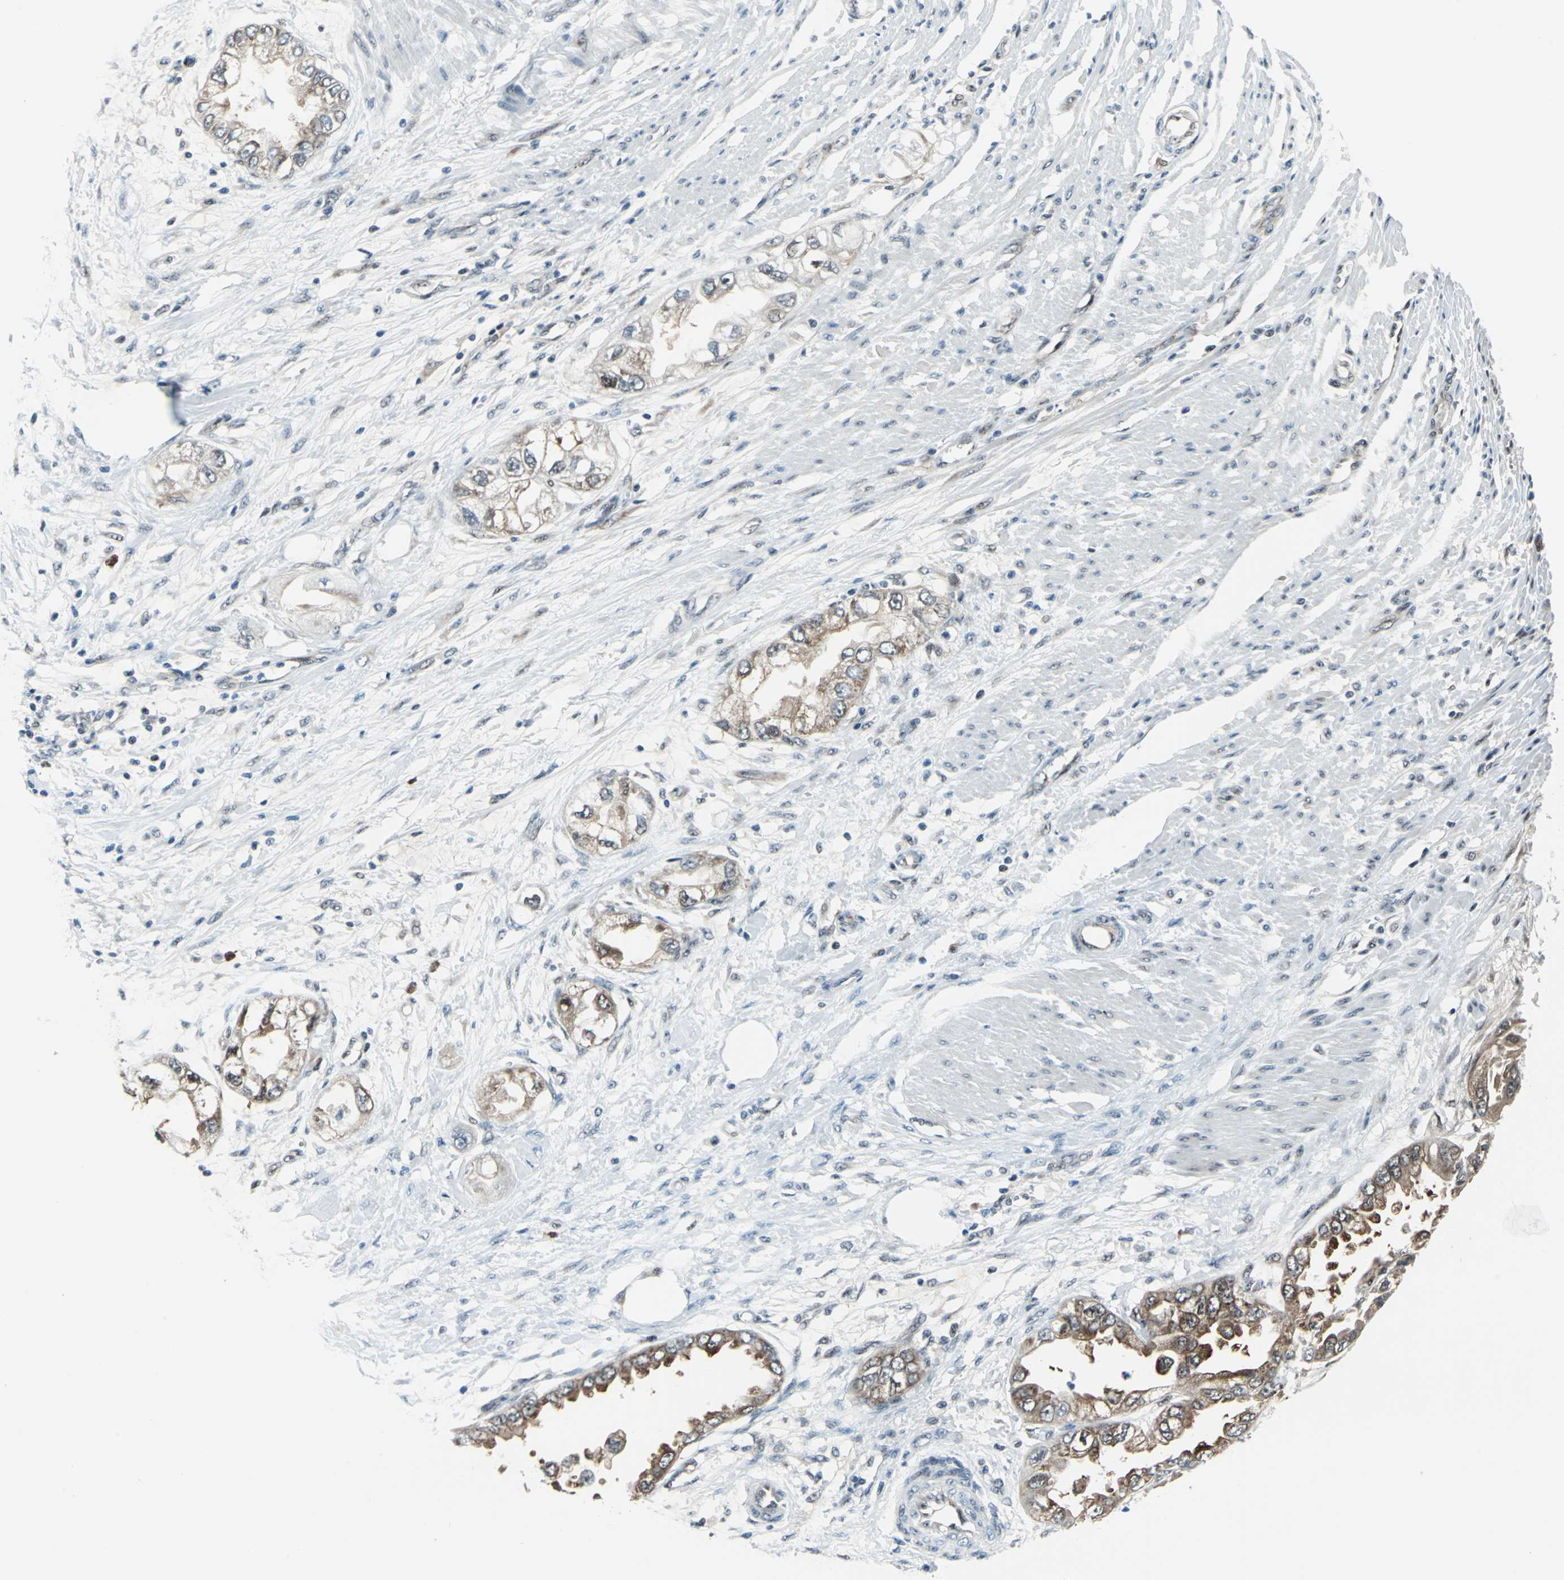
{"staining": {"intensity": "moderate", "quantity": "25%-75%", "location": "cytoplasmic/membranous,nuclear"}, "tissue": "endometrial cancer", "cell_type": "Tumor cells", "image_type": "cancer", "snomed": [{"axis": "morphology", "description": "Adenocarcinoma, NOS"}, {"axis": "topography", "description": "Endometrium"}], "caption": "Immunohistochemical staining of endometrial cancer demonstrates medium levels of moderate cytoplasmic/membranous and nuclear protein staining in about 25%-75% of tumor cells.", "gene": "POLR3K", "patient": {"sex": "female", "age": 67}}